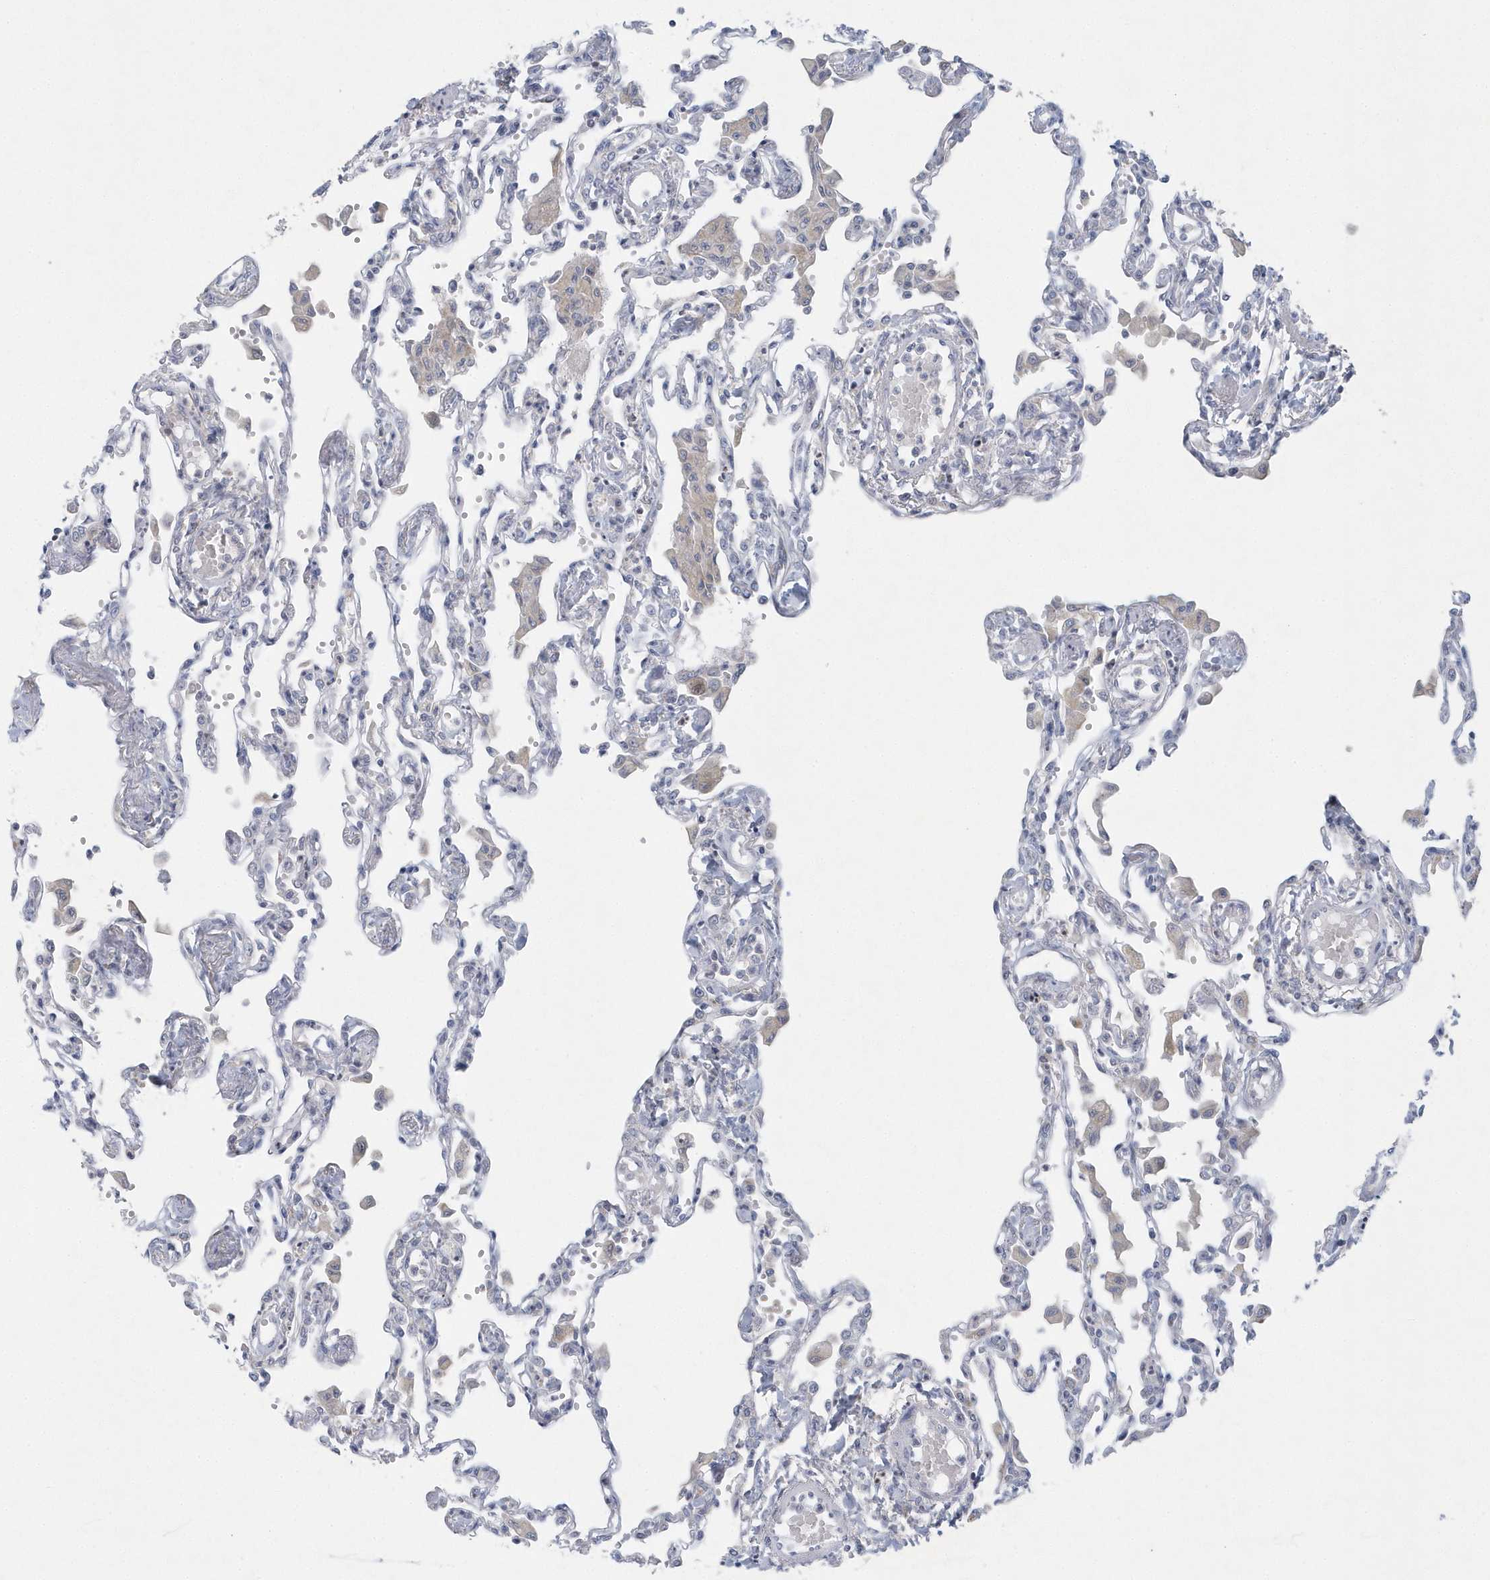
{"staining": {"intensity": "negative", "quantity": "none", "location": "none"}, "tissue": "lung", "cell_type": "Alveolar cells", "image_type": "normal", "snomed": [{"axis": "morphology", "description": "Normal tissue, NOS"}, {"axis": "topography", "description": "Bronchus"}, {"axis": "topography", "description": "Lung"}], "caption": "Protein analysis of unremarkable lung displays no significant positivity in alveolar cells. The staining was performed using DAB (3,3'-diaminobenzidine) to visualize the protein expression in brown, while the nuclei were stained in blue with hematoxylin (Magnification: 20x).", "gene": "NIPAL1", "patient": {"sex": "female", "age": 49}}